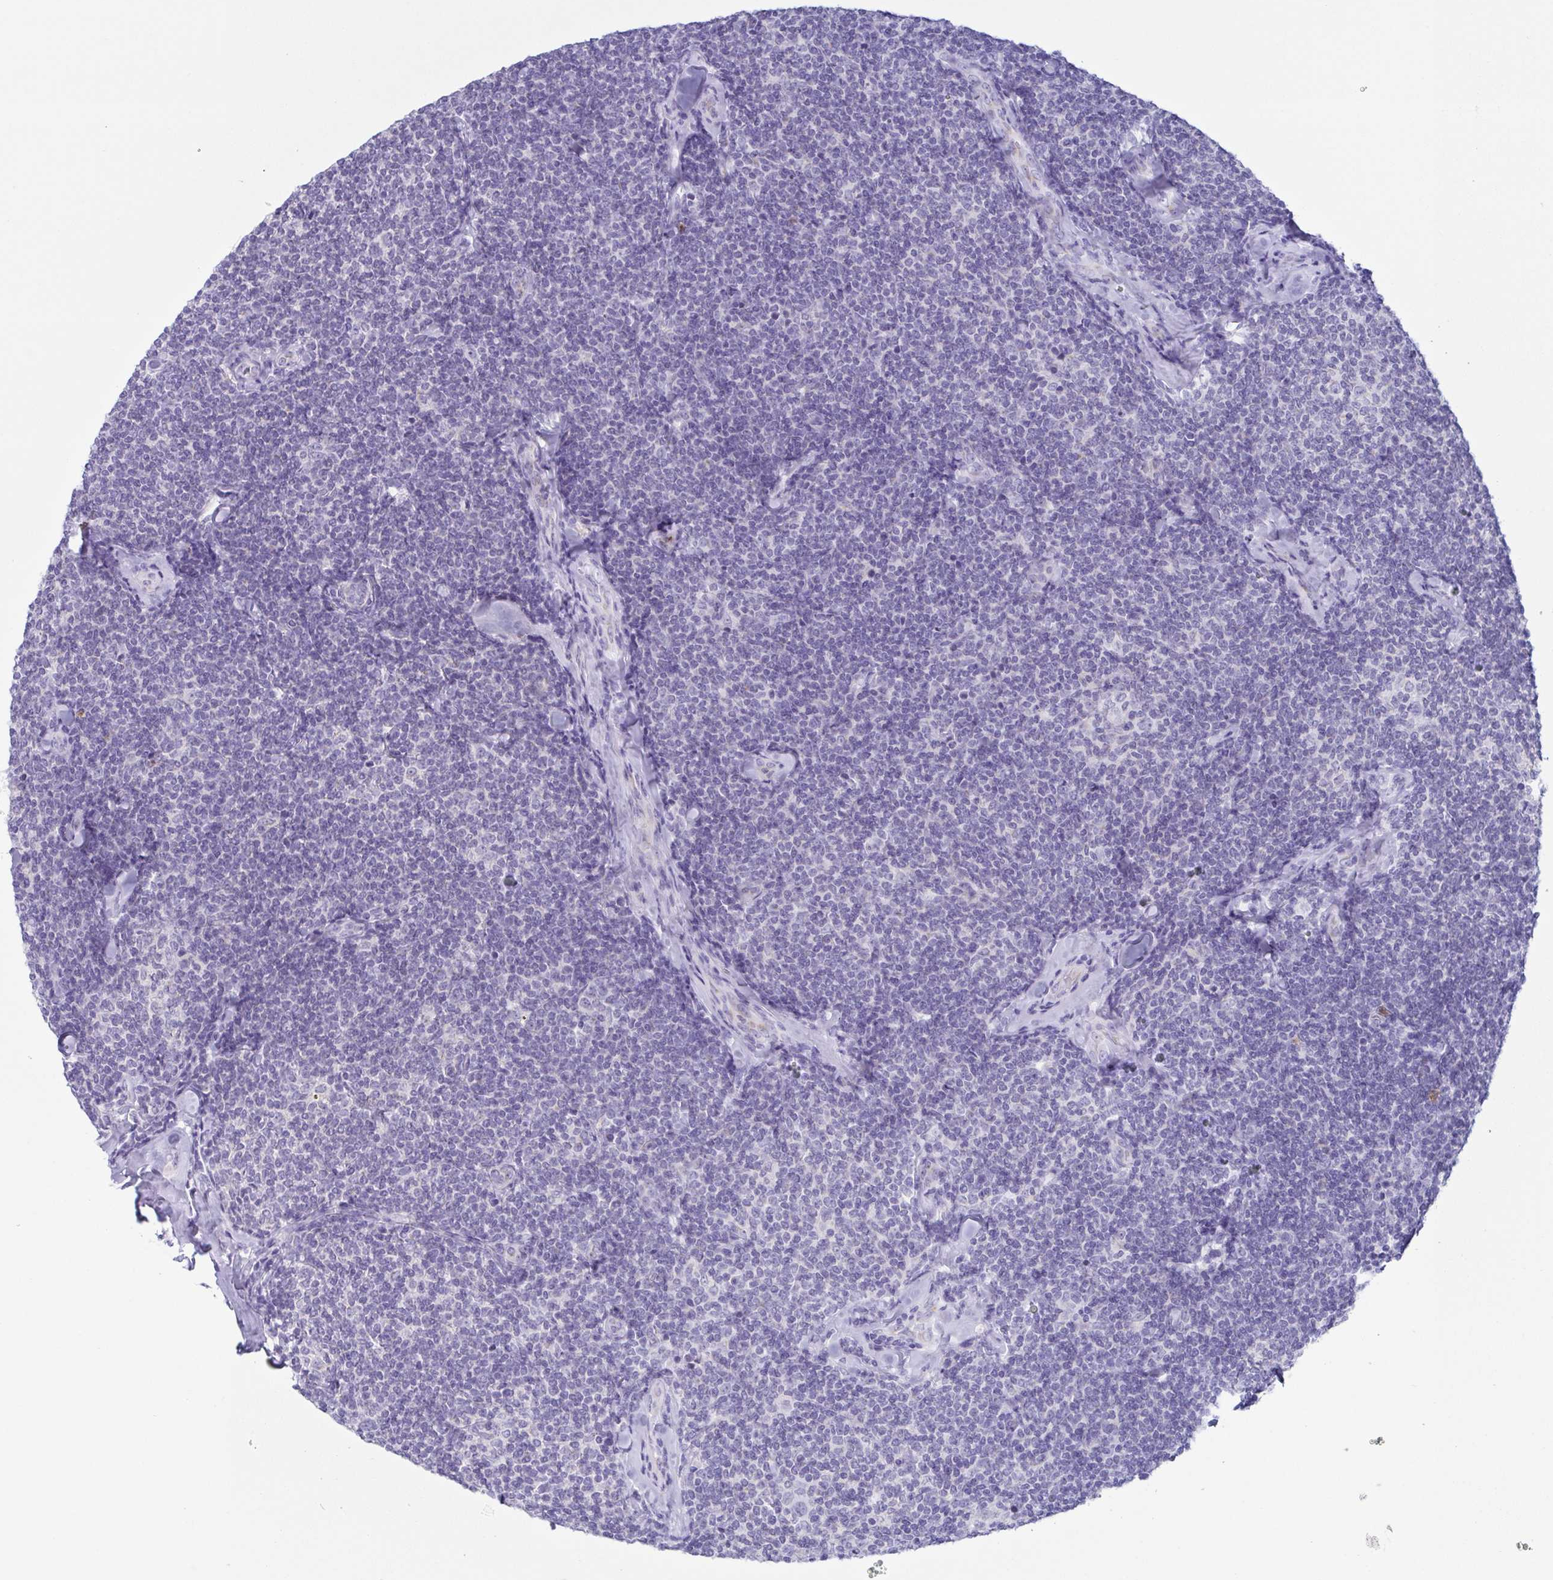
{"staining": {"intensity": "negative", "quantity": "none", "location": "none"}, "tissue": "lymphoma", "cell_type": "Tumor cells", "image_type": "cancer", "snomed": [{"axis": "morphology", "description": "Malignant lymphoma, non-Hodgkin's type, Low grade"}, {"axis": "topography", "description": "Lymph node"}], "caption": "High magnification brightfield microscopy of malignant lymphoma, non-Hodgkin's type (low-grade) stained with DAB (brown) and counterstained with hematoxylin (blue): tumor cells show no significant expression.", "gene": "AZU1", "patient": {"sex": "female", "age": 56}}